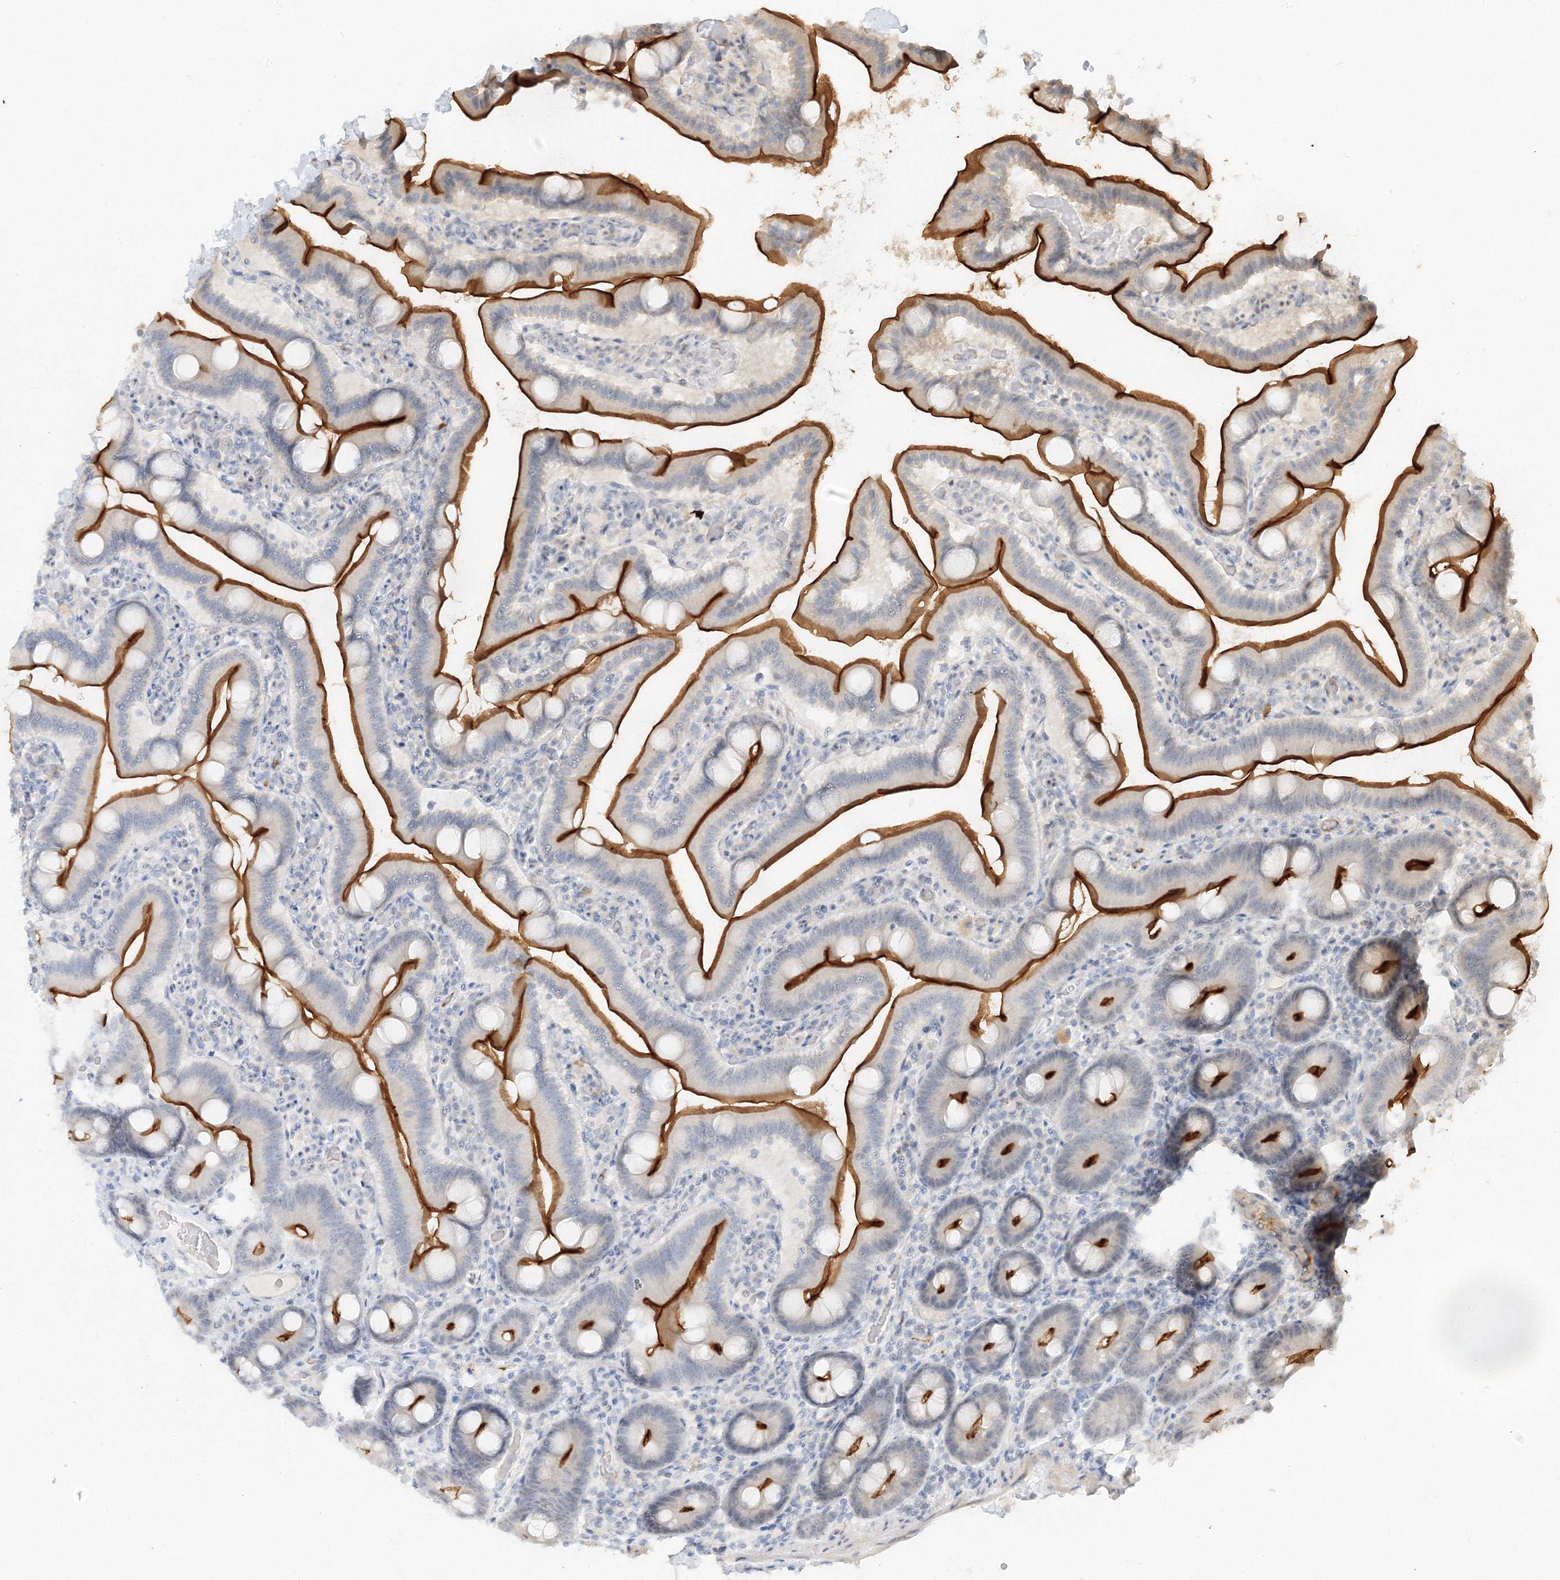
{"staining": {"intensity": "moderate", "quantity": "25%-75%", "location": "cytoplasmic/membranous"}, "tissue": "duodenum", "cell_type": "Glandular cells", "image_type": "normal", "snomed": [{"axis": "morphology", "description": "Normal tissue, NOS"}, {"axis": "topography", "description": "Duodenum"}], "caption": "This micrograph demonstrates IHC staining of normal duodenum, with medium moderate cytoplasmic/membranous positivity in about 25%-75% of glandular cells.", "gene": "ETAA1", "patient": {"sex": "male", "age": 55}}